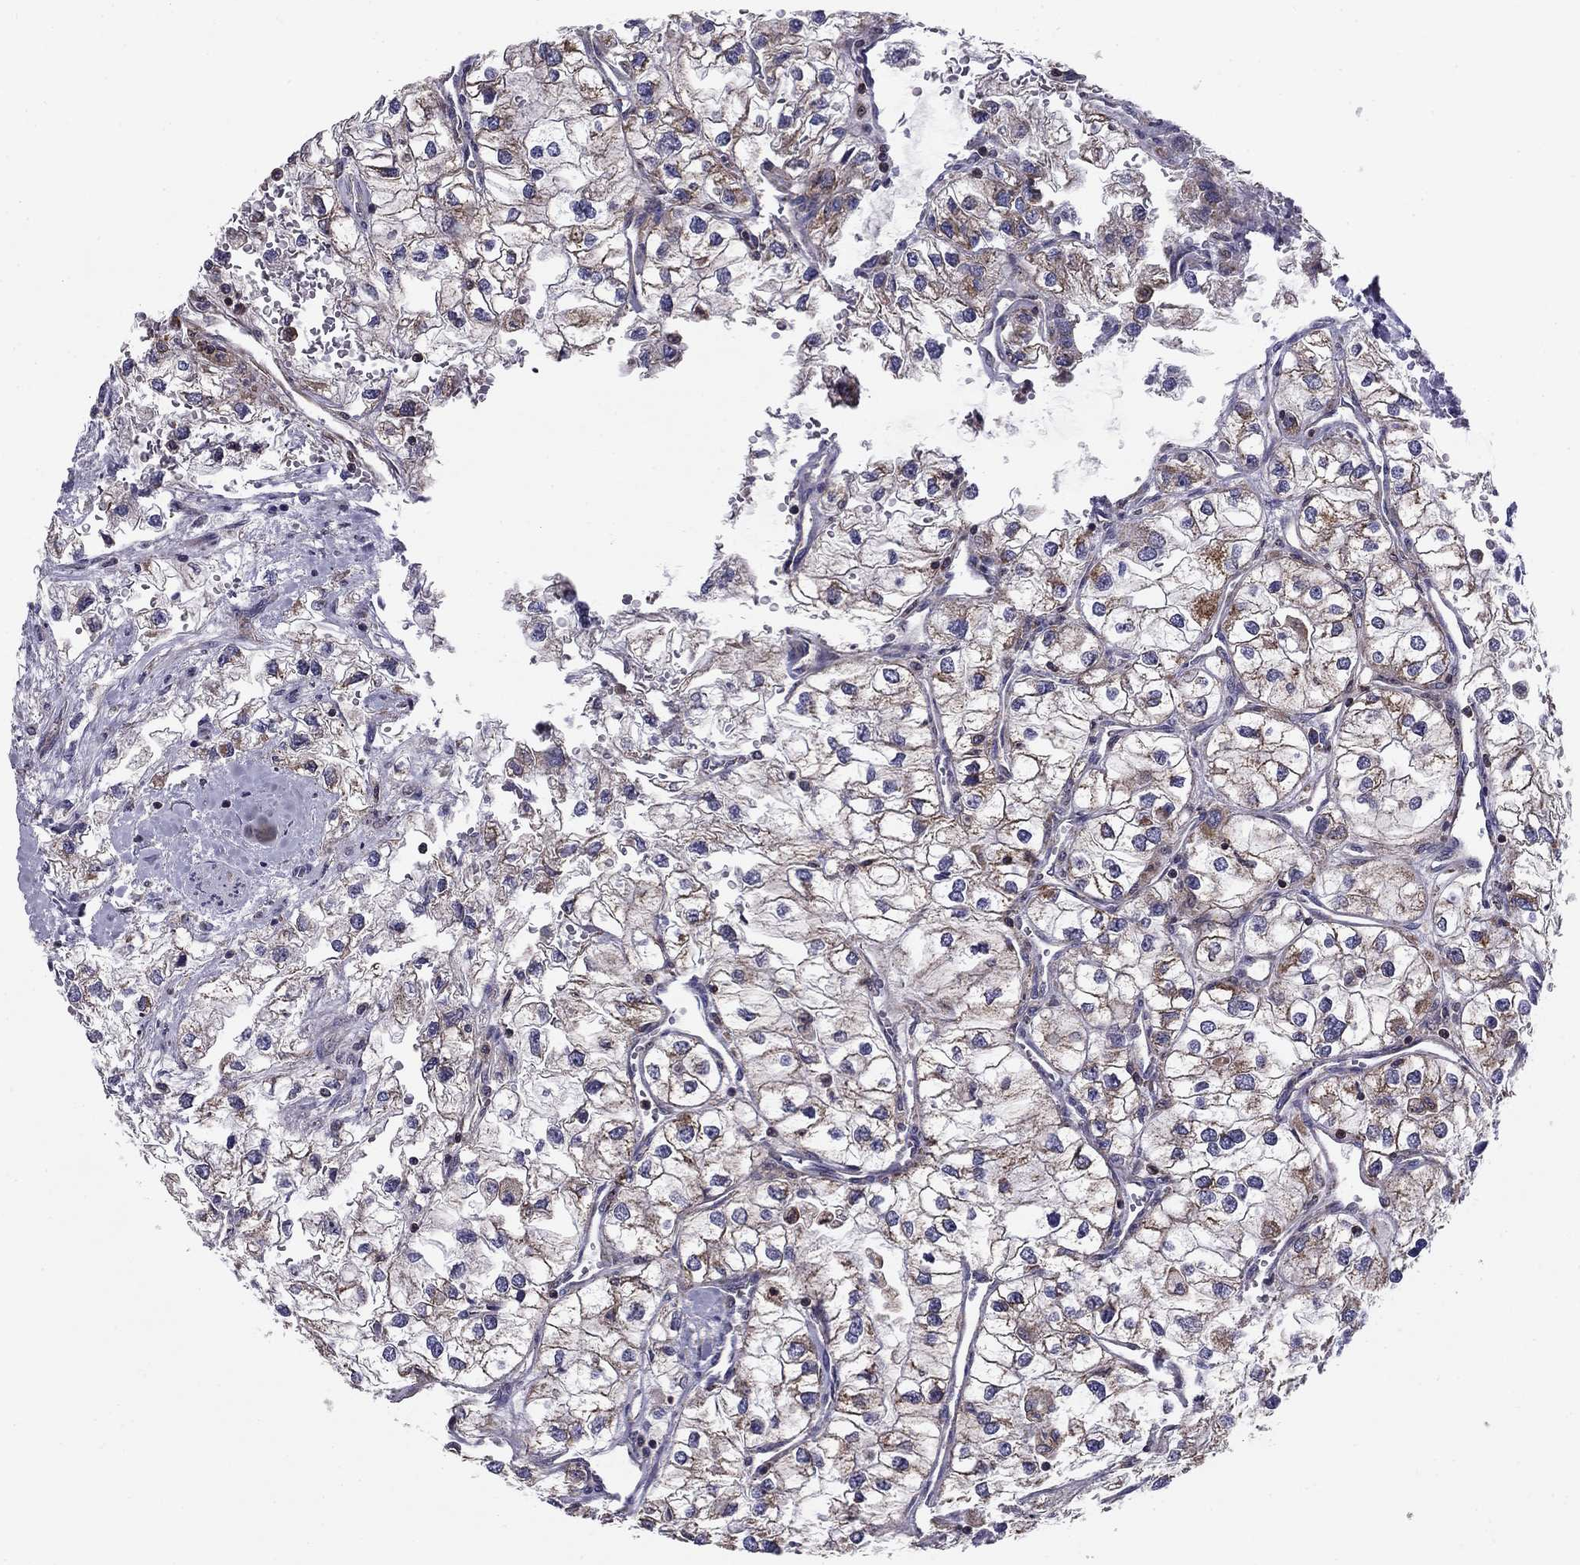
{"staining": {"intensity": "moderate", "quantity": "<25%", "location": "cytoplasmic/membranous"}, "tissue": "renal cancer", "cell_type": "Tumor cells", "image_type": "cancer", "snomed": [{"axis": "morphology", "description": "Adenocarcinoma, NOS"}, {"axis": "topography", "description": "Kidney"}], "caption": "DAB (3,3'-diaminobenzidine) immunohistochemical staining of human adenocarcinoma (renal) demonstrates moderate cytoplasmic/membranous protein expression in about <25% of tumor cells.", "gene": "ALG6", "patient": {"sex": "male", "age": 59}}